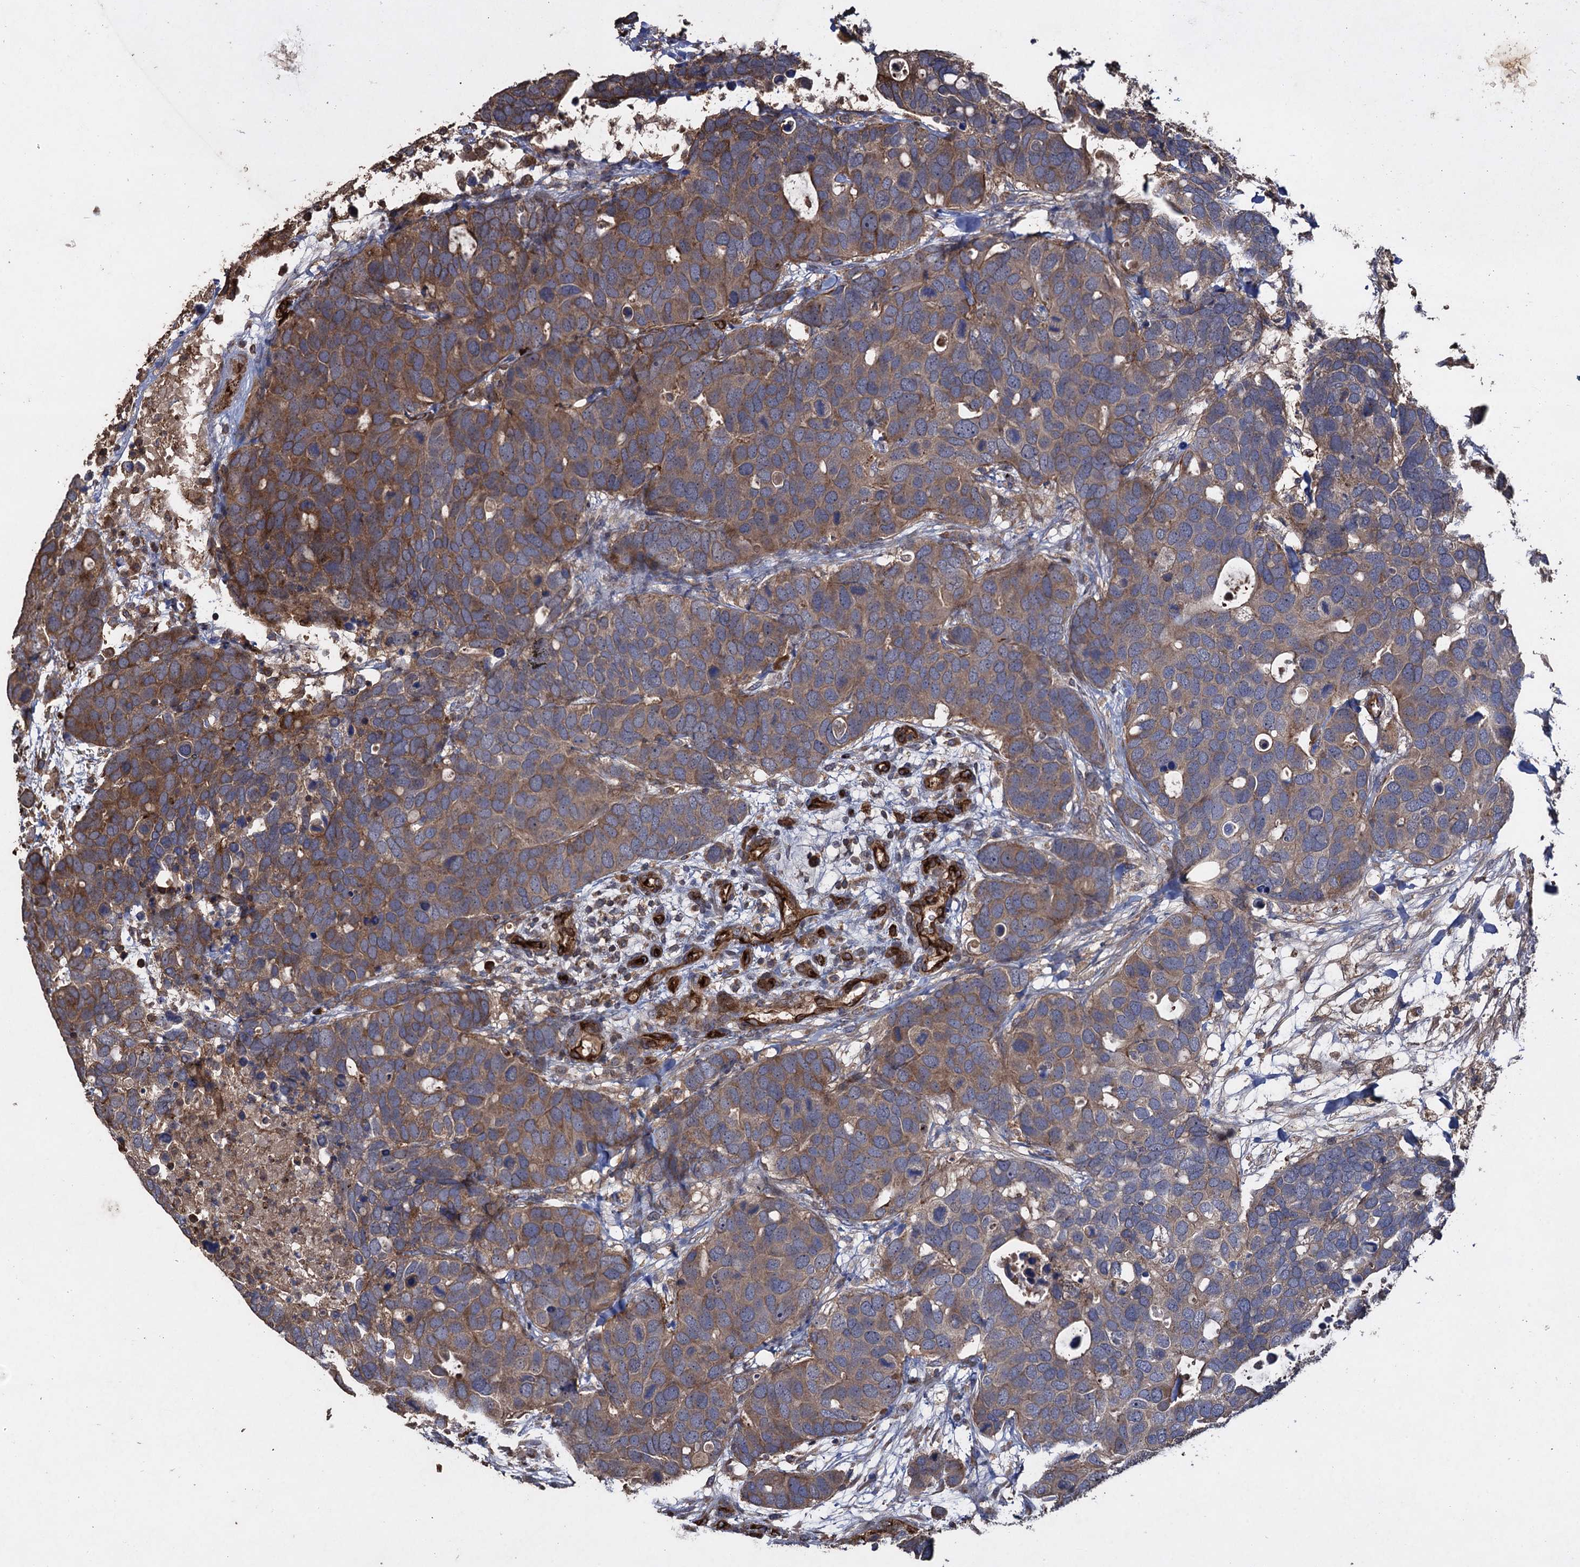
{"staining": {"intensity": "moderate", "quantity": "25%-75%", "location": "cytoplasmic/membranous"}, "tissue": "breast cancer", "cell_type": "Tumor cells", "image_type": "cancer", "snomed": [{"axis": "morphology", "description": "Duct carcinoma"}, {"axis": "topography", "description": "Breast"}], "caption": "Immunohistochemical staining of human intraductal carcinoma (breast) demonstrates medium levels of moderate cytoplasmic/membranous expression in approximately 25%-75% of tumor cells.", "gene": "TXNDC11", "patient": {"sex": "female", "age": 83}}